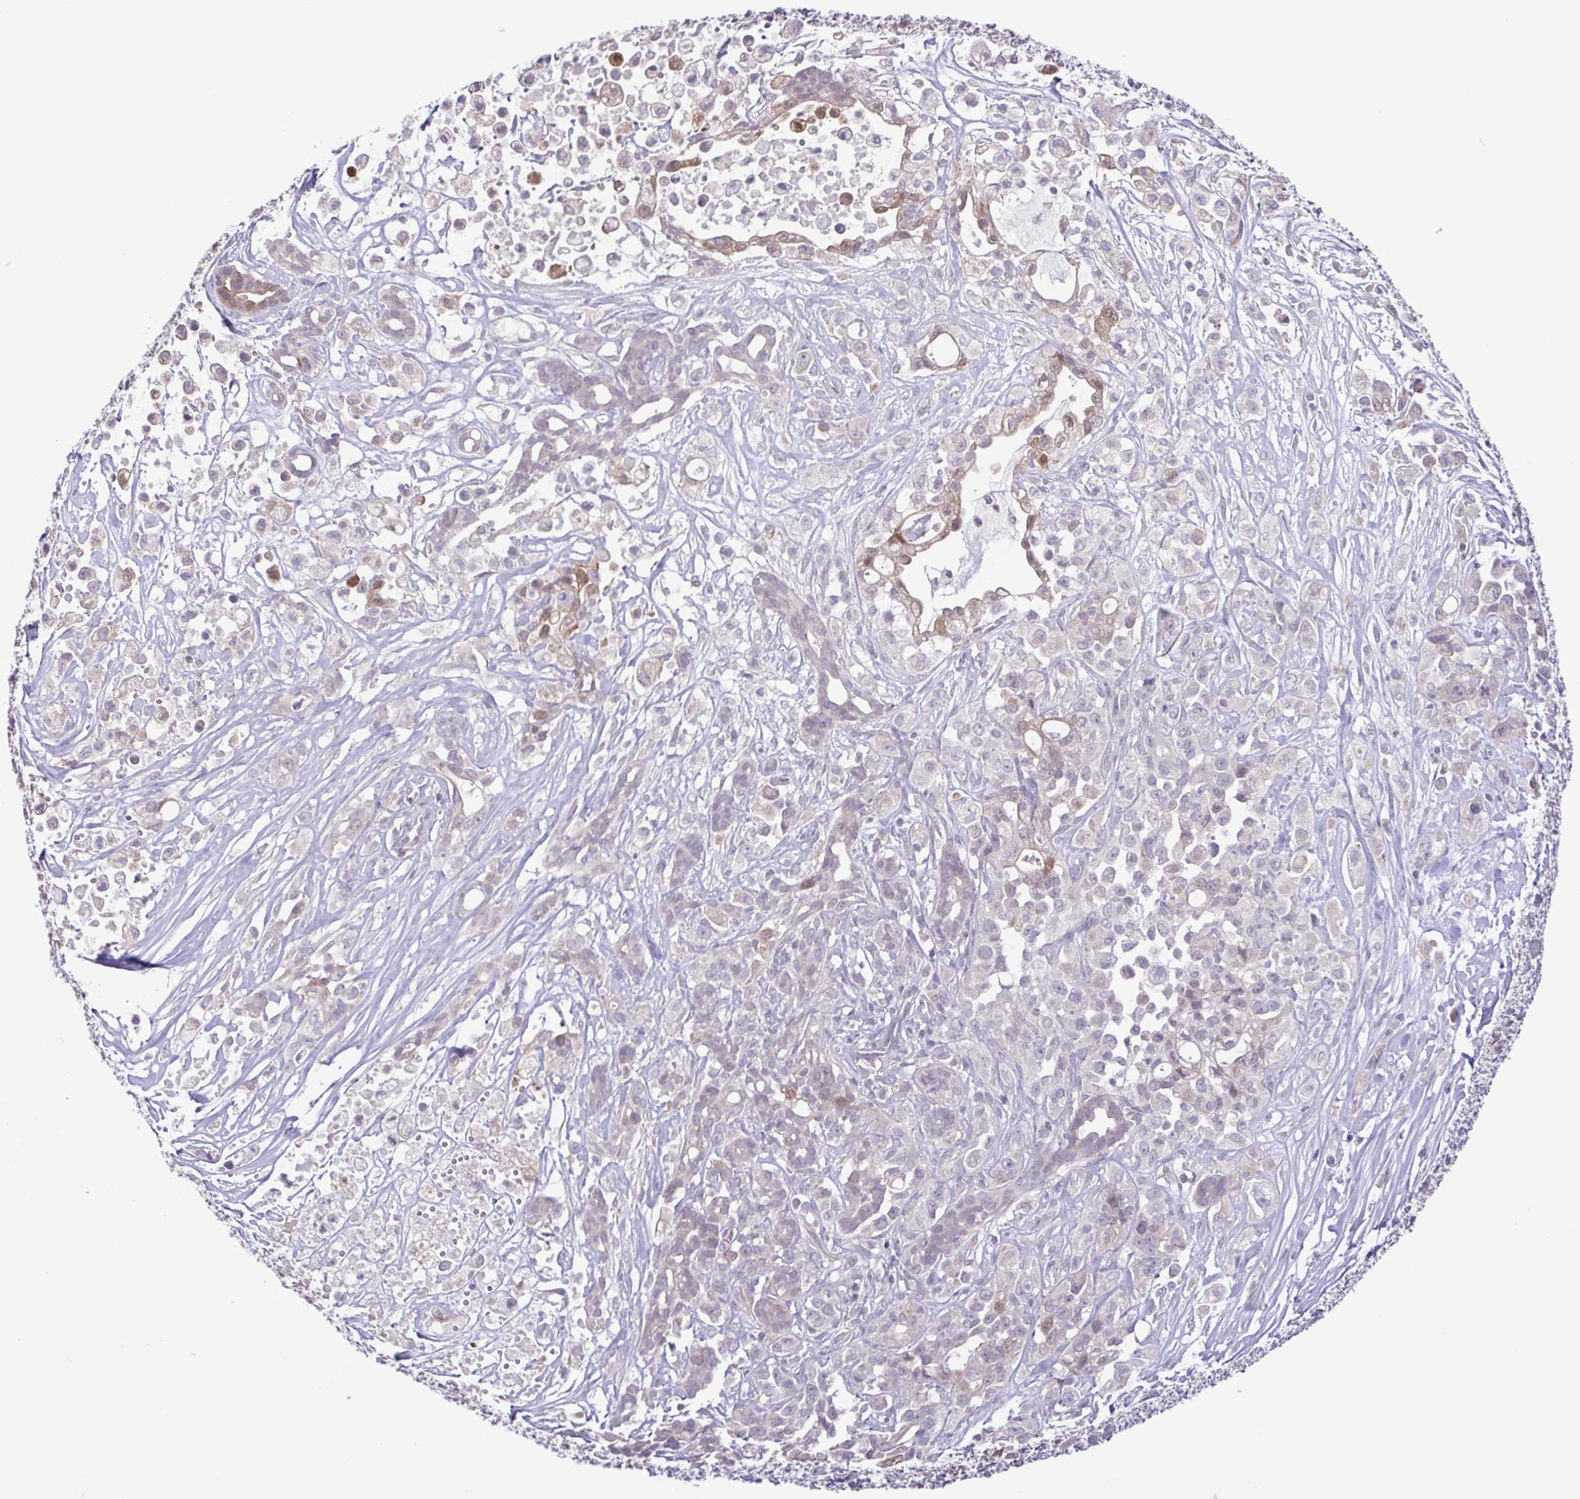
{"staining": {"intensity": "weak", "quantity": "<25%", "location": "cytoplasmic/membranous,nuclear"}, "tissue": "pancreatic cancer", "cell_type": "Tumor cells", "image_type": "cancer", "snomed": [{"axis": "morphology", "description": "Adenocarcinoma, NOS"}, {"axis": "topography", "description": "Pancreas"}], "caption": "Histopathology image shows no protein expression in tumor cells of adenocarcinoma (pancreatic) tissue.", "gene": "IL1RN", "patient": {"sex": "male", "age": 44}}